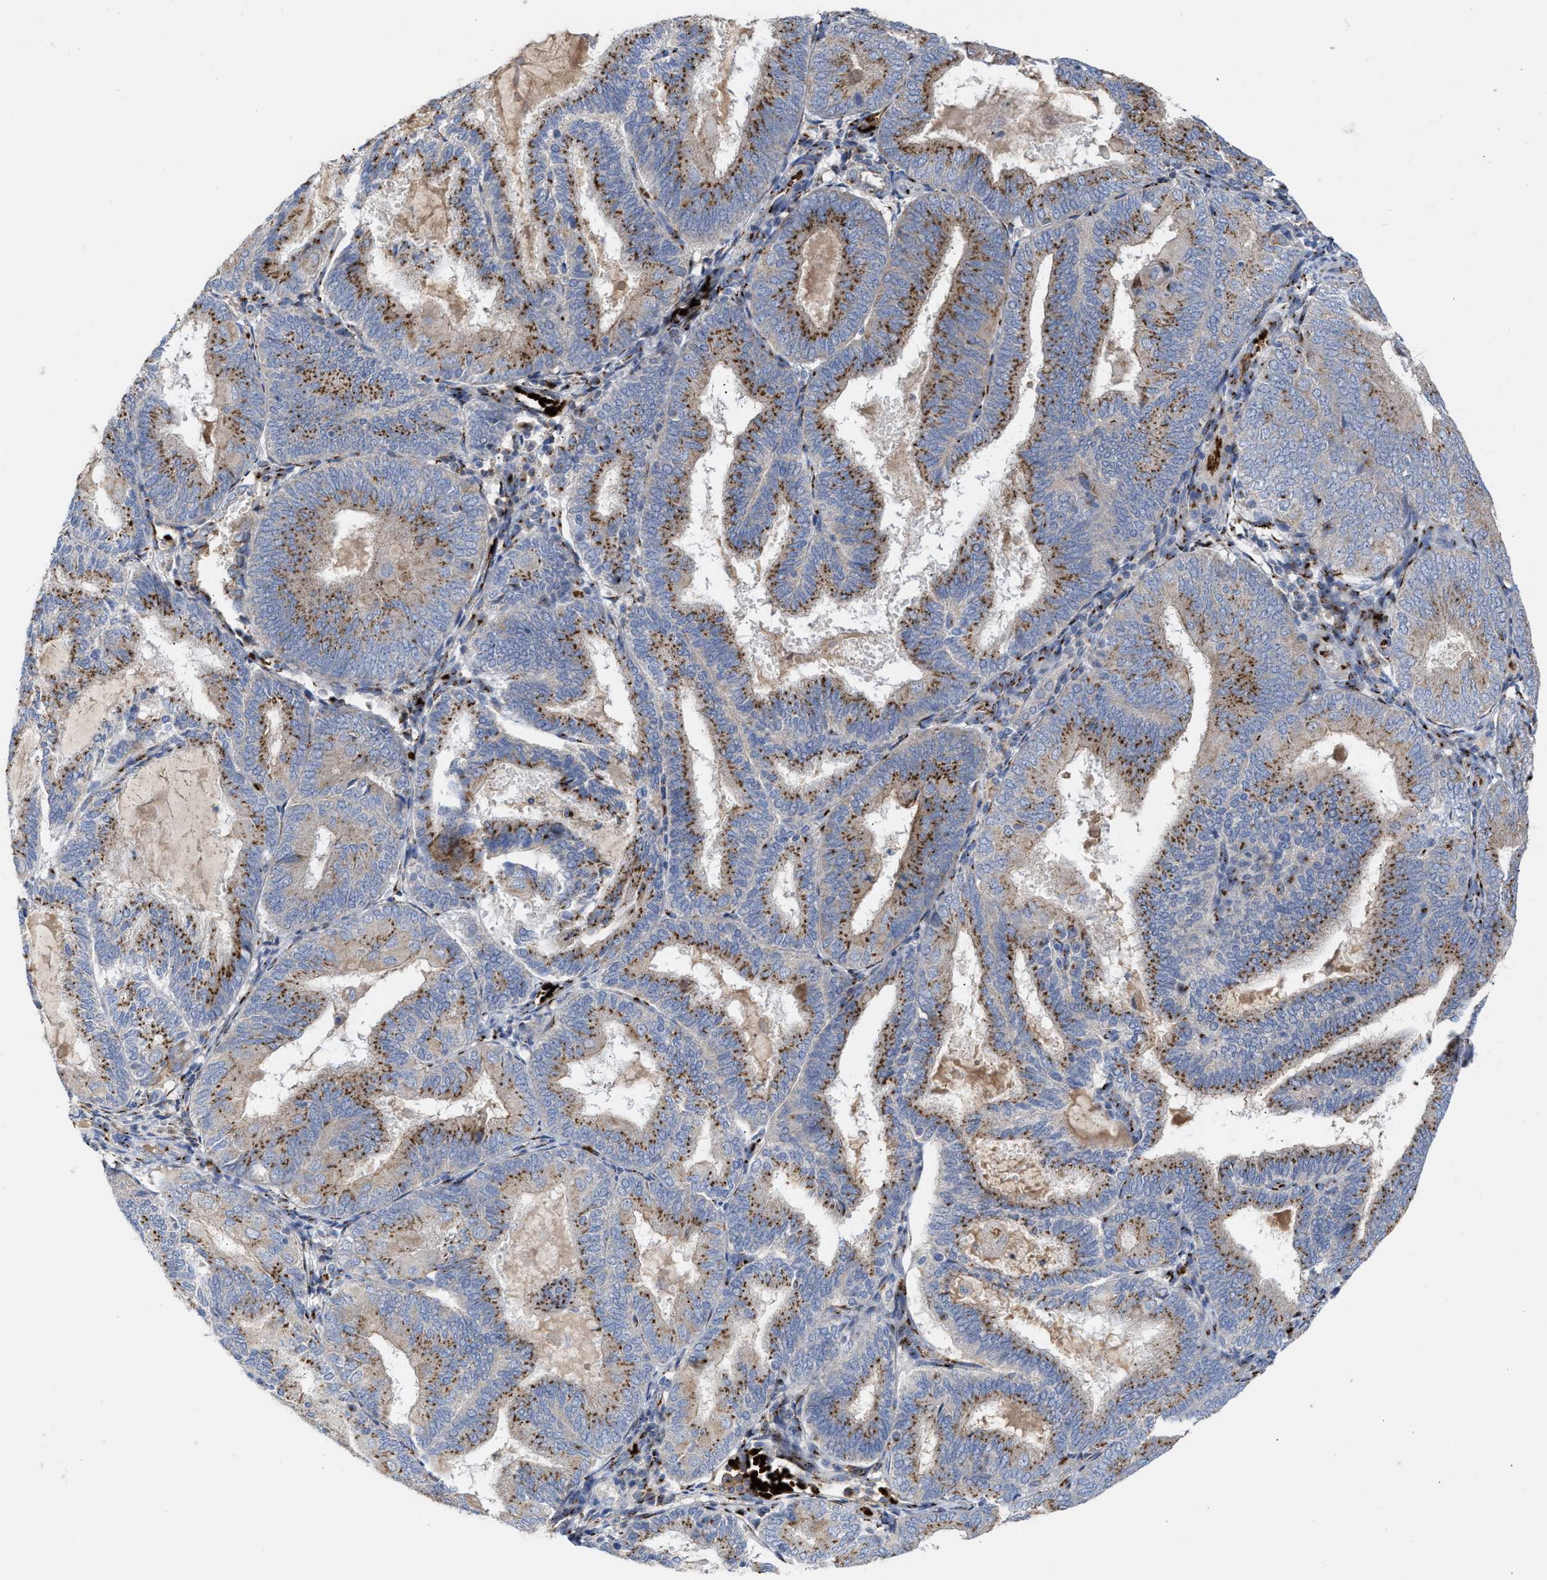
{"staining": {"intensity": "strong", "quantity": ">75%", "location": "cytoplasmic/membranous"}, "tissue": "endometrial cancer", "cell_type": "Tumor cells", "image_type": "cancer", "snomed": [{"axis": "morphology", "description": "Adenocarcinoma, NOS"}, {"axis": "topography", "description": "Endometrium"}], "caption": "Immunohistochemistry (IHC) of human adenocarcinoma (endometrial) shows high levels of strong cytoplasmic/membranous expression in about >75% of tumor cells.", "gene": "CCL2", "patient": {"sex": "female", "age": 81}}